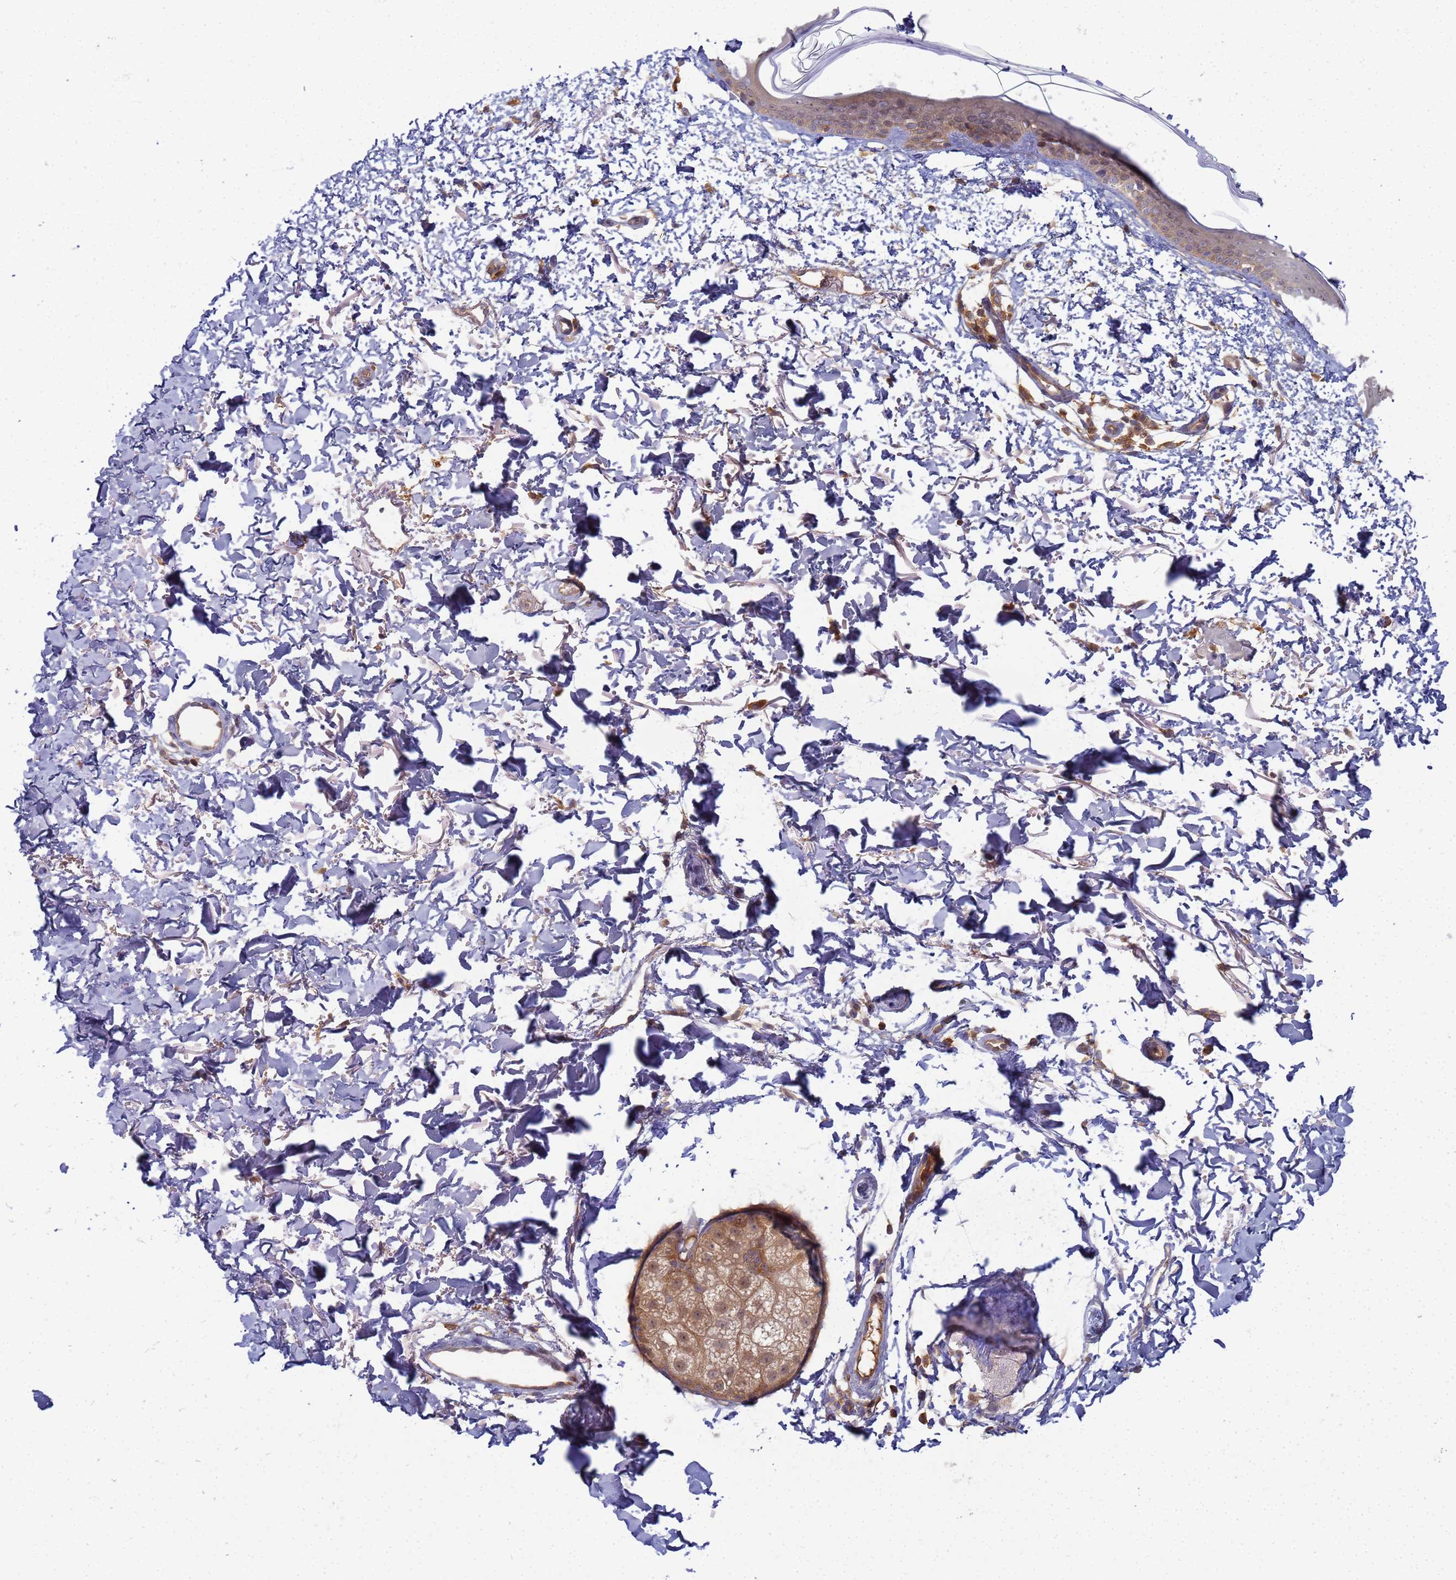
{"staining": {"intensity": "moderate", "quantity": ">75%", "location": "cytoplasmic/membranous"}, "tissue": "skin", "cell_type": "Fibroblasts", "image_type": "normal", "snomed": [{"axis": "morphology", "description": "Normal tissue, NOS"}, {"axis": "topography", "description": "Skin"}], "caption": "A brown stain highlights moderate cytoplasmic/membranous positivity of a protein in fibroblasts of benign human skin.", "gene": "SHARPIN", "patient": {"sex": "male", "age": 66}}